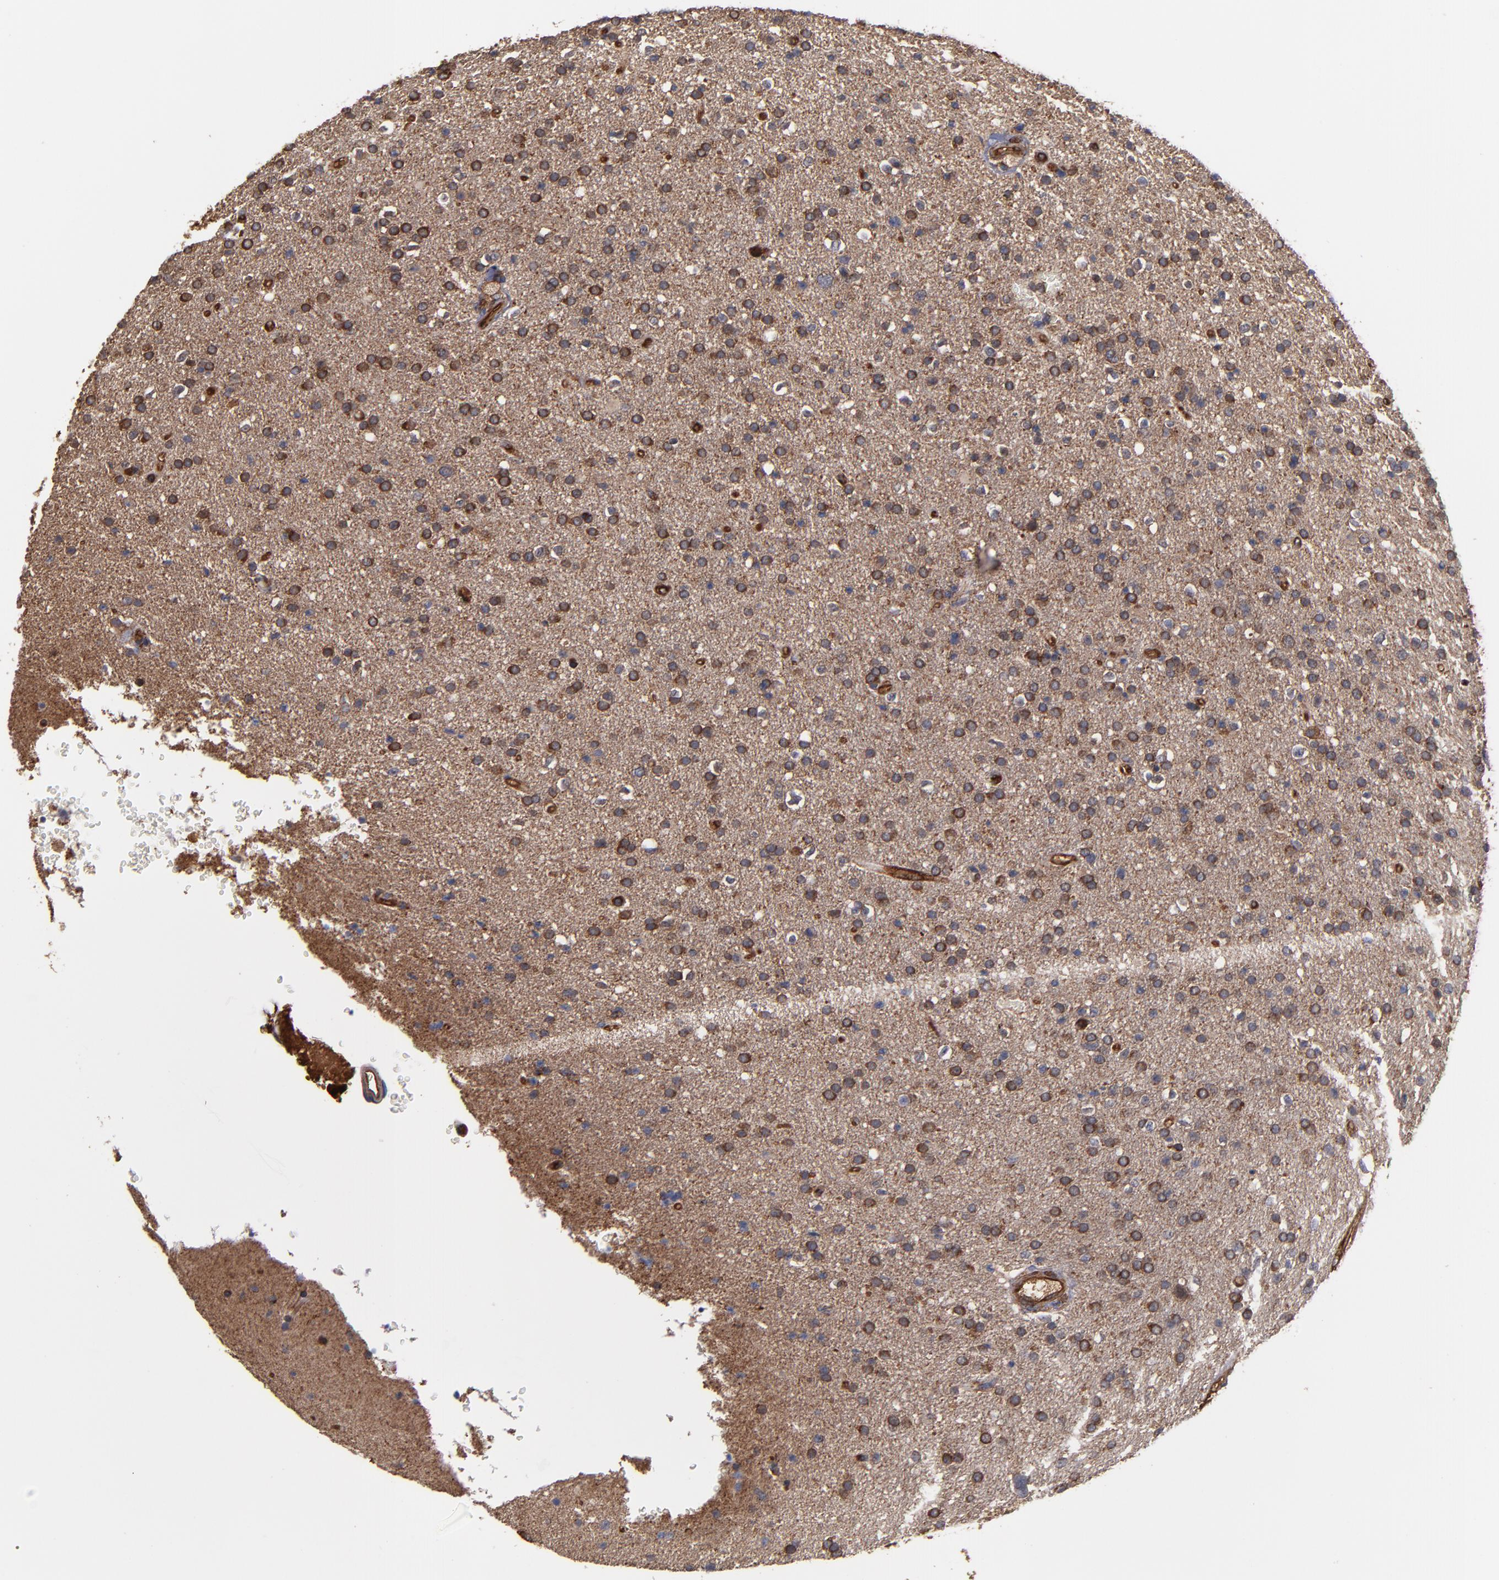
{"staining": {"intensity": "strong", "quantity": "25%-75%", "location": "cytoplasmic/membranous"}, "tissue": "glioma", "cell_type": "Tumor cells", "image_type": "cancer", "snomed": [{"axis": "morphology", "description": "Glioma, malignant, High grade"}, {"axis": "topography", "description": "Brain"}], "caption": "A high-resolution photomicrograph shows immunohistochemistry staining of glioma, which displays strong cytoplasmic/membranous positivity in about 25%-75% of tumor cells.", "gene": "ACTN4", "patient": {"sex": "male", "age": 33}}